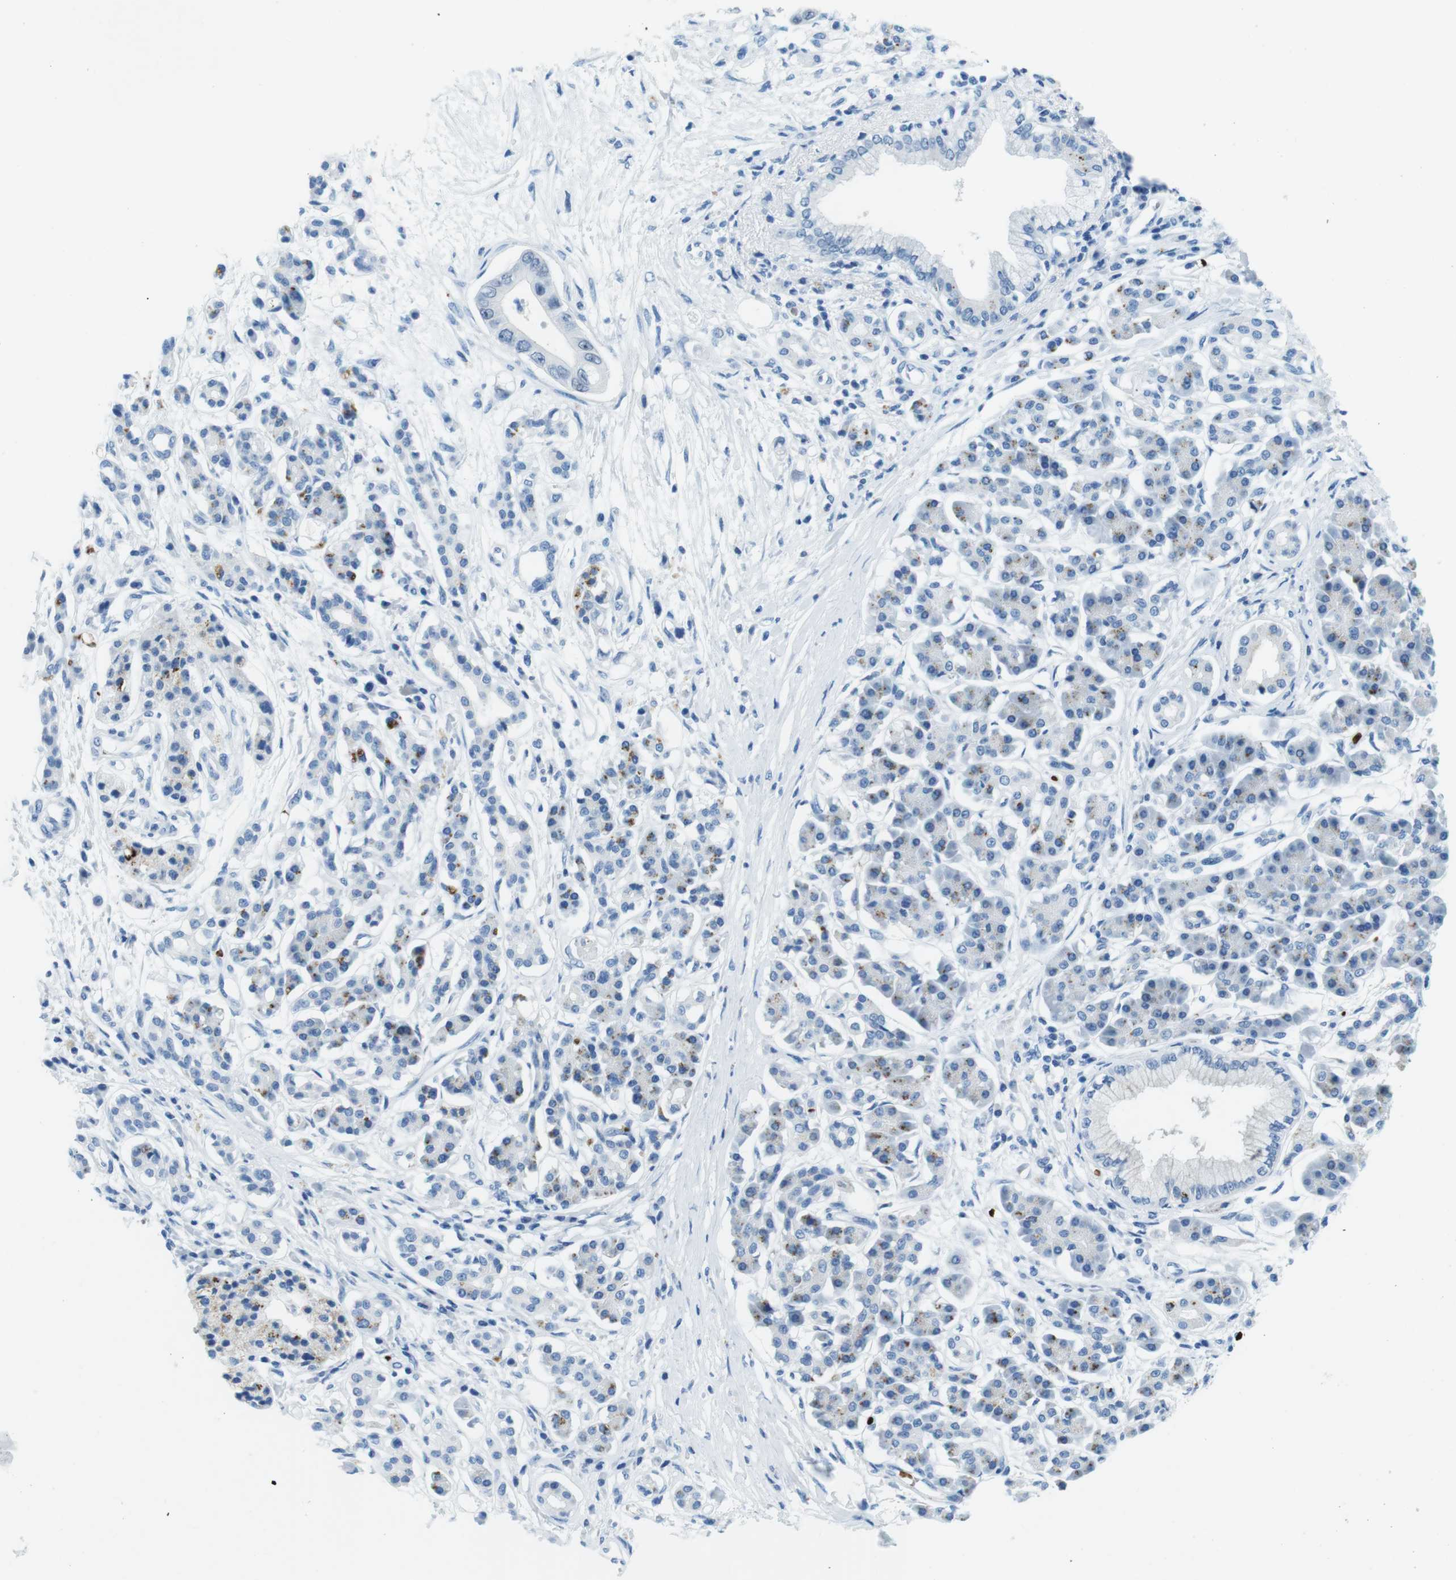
{"staining": {"intensity": "negative", "quantity": "none", "location": "none"}, "tissue": "pancreatic cancer", "cell_type": "Tumor cells", "image_type": "cancer", "snomed": [{"axis": "morphology", "description": "Adenocarcinoma, NOS"}, {"axis": "topography", "description": "Pancreas"}], "caption": "This is an immunohistochemistry (IHC) histopathology image of human adenocarcinoma (pancreatic). There is no positivity in tumor cells.", "gene": "TFAP2C", "patient": {"sex": "male", "age": 77}}